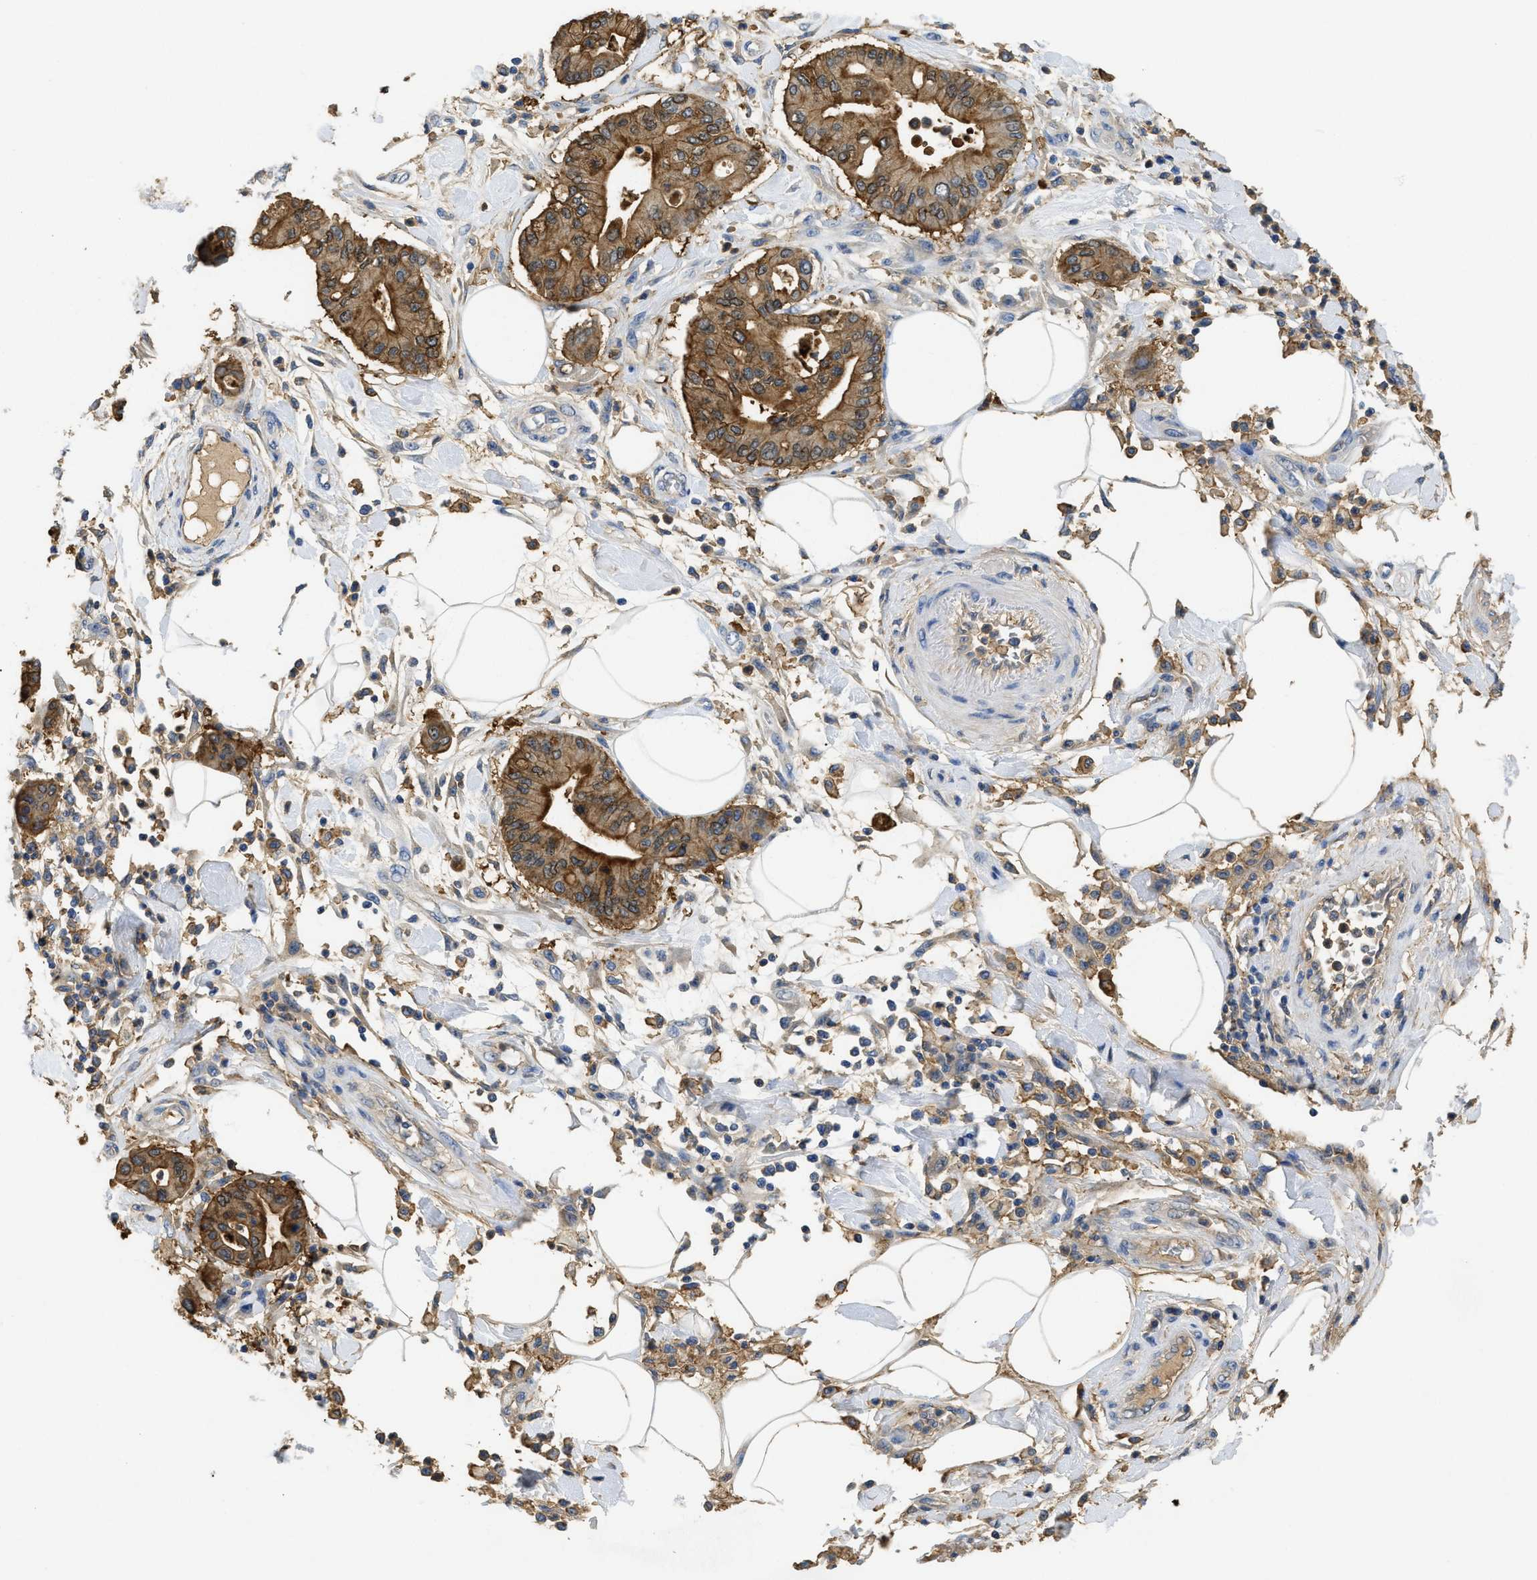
{"staining": {"intensity": "moderate", "quantity": ">75%", "location": "cytoplasmic/membranous"}, "tissue": "pancreatic cancer", "cell_type": "Tumor cells", "image_type": "cancer", "snomed": [{"axis": "morphology", "description": "Adenocarcinoma, NOS"}, {"axis": "morphology", "description": "Adenocarcinoma, metastatic, NOS"}, {"axis": "topography", "description": "Lymph node"}, {"axis": "topography", "description": "Pancreas"}, {"axis": "topography", "description": "Duodenum"}], "caption": "Immunohistochemistry micrograph of neoplastic tissue: human metastatic adenocarcinoma (pancreatic) stained using immunohistochemistry (IHC) reveals medium levels of moderate protein expression localized specifically in the cytoplasmic/membranous of tumor cells, appearing as a cytoplasmic/membranous brown color.", "gene": "ANXA4", "patient": {"sex": "female", "age": 64}}